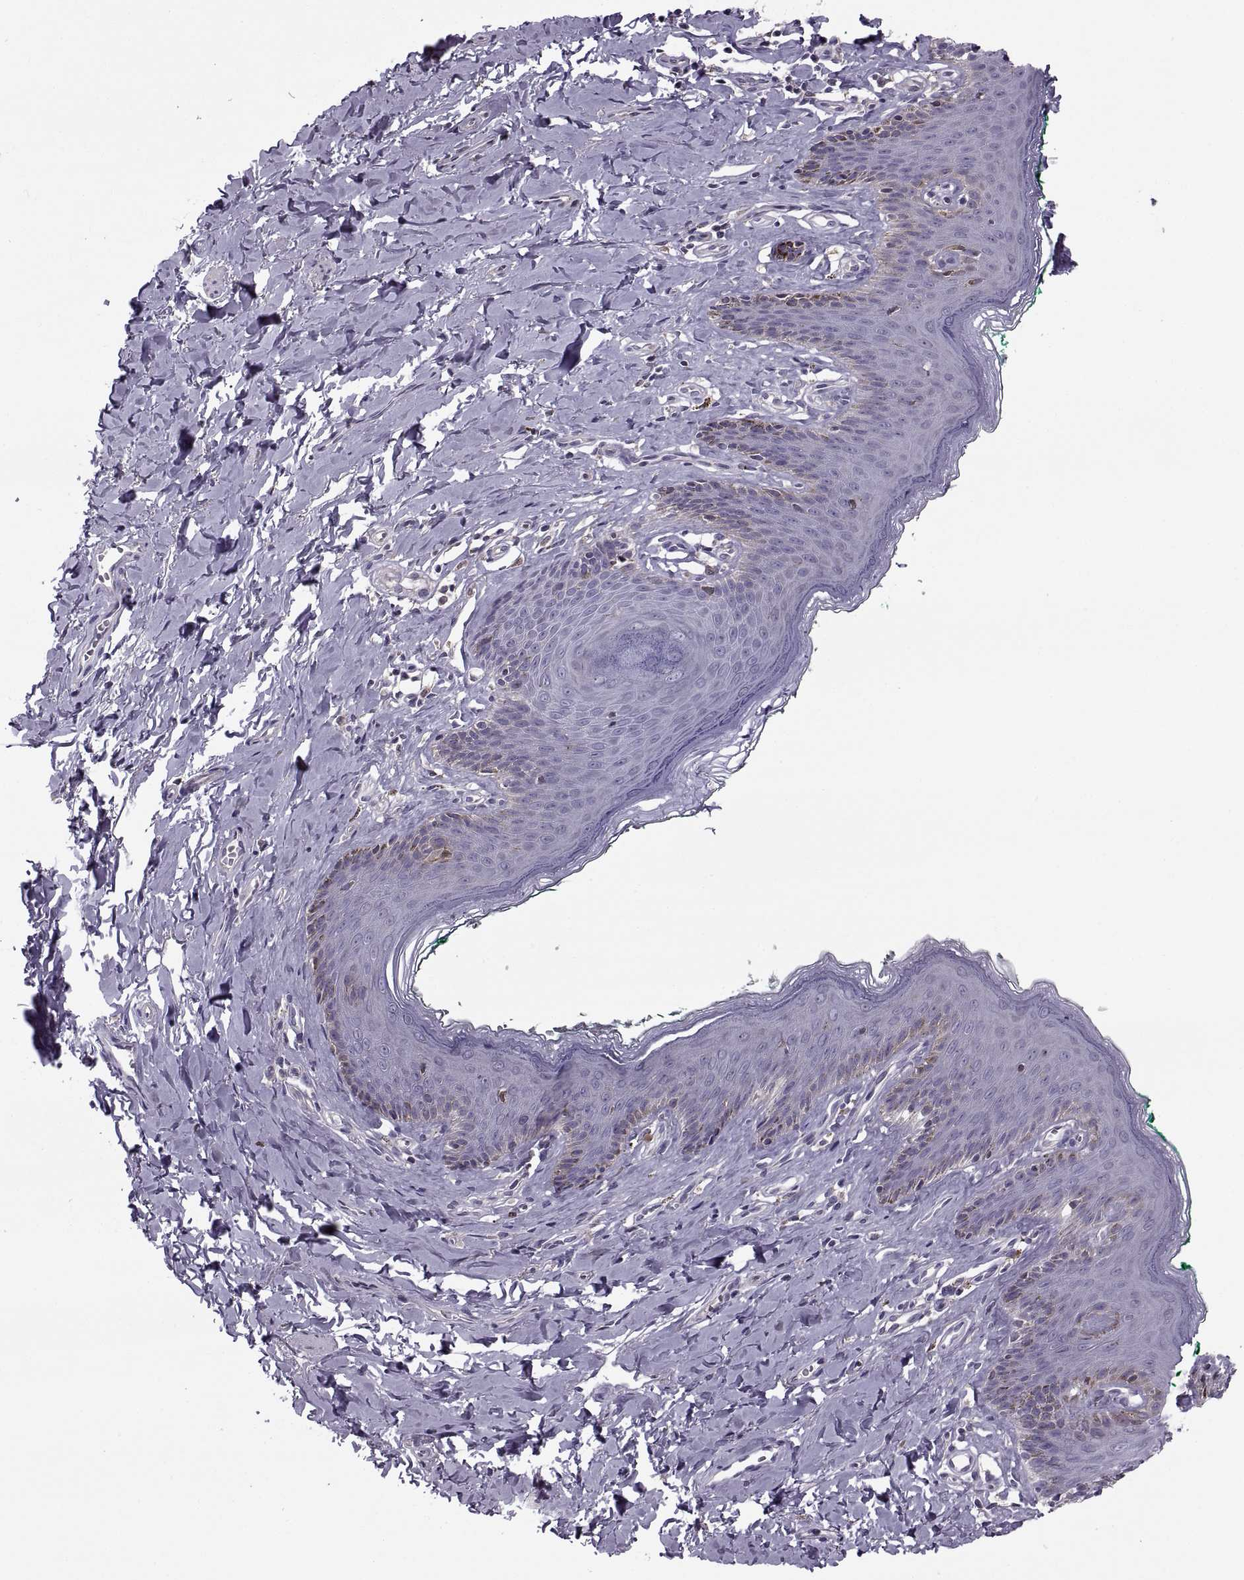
{"staining": {"intensity": "negative", "quantity": "none", "location": "none"}, "tissue": "skin", "cell_type": "Epidermal cells", "image_type": "normal", "snomed": [{"axis": "morphology", "description": "Normal tissue, NOS"}, {"axis": "topography", "description": "Vulva"}], "caption": "Immunohistochemistry (IHC) of benign skin exhibits no positivity in epidermal cells.", "gene": "LETM2", "patient": {"sex": "female", "age": 66}}